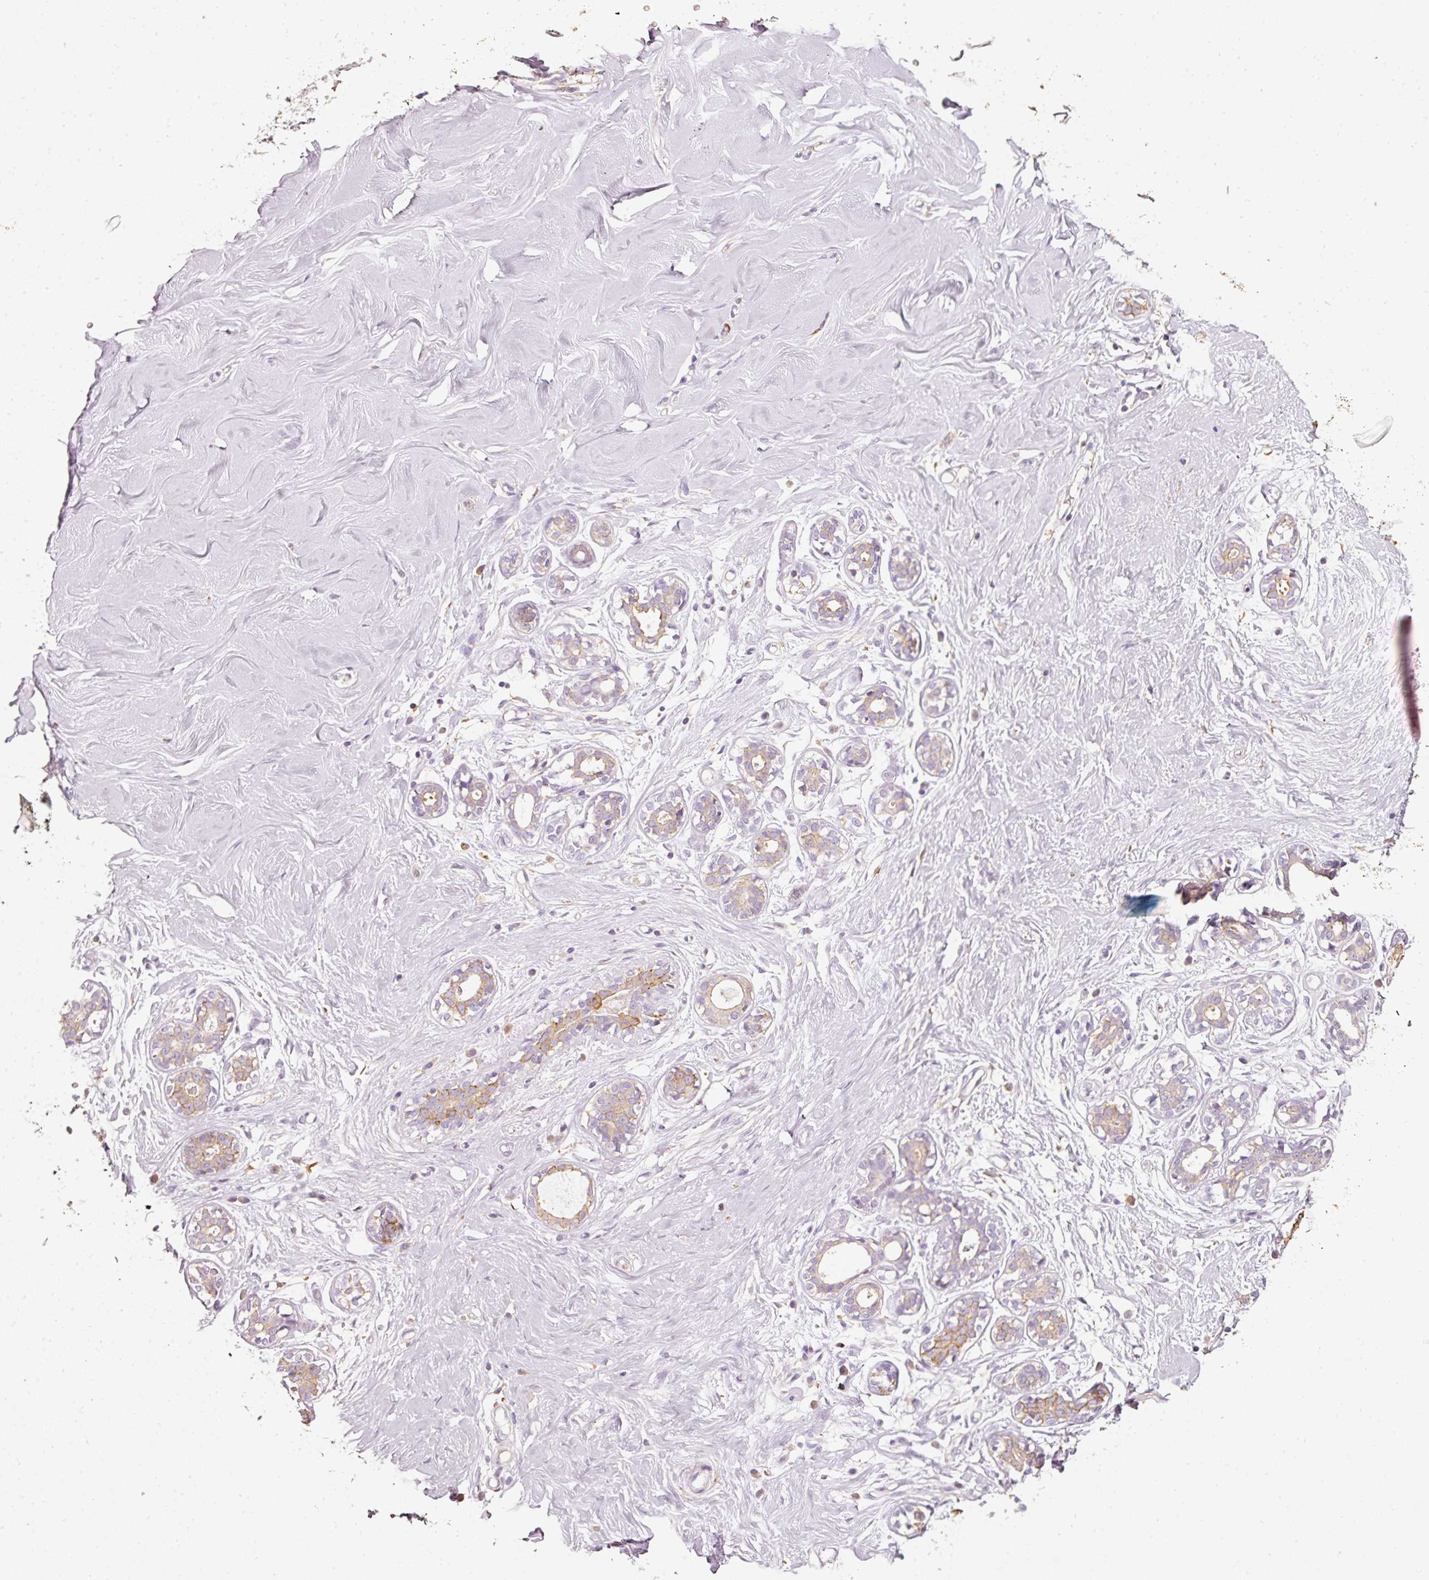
{"staining": {"intensity": "negative", "quantity": "none", "location": "none"}, "tissue": "breast", "cell_type": "Adipocytes", "image_type": "normal", "snomed": [{"axis": "morphology", "description": "Normal tissue, NOS"}, {"axis": "topography", "description": "Breast"}], "caption": "The histopathology image shows no significant staining in adipocytes of breast. (Immunohistochemistry (ihc), brightfield microscopy, high magnification).", "gene": "IQGAP2", "patient": {"sex": "female", "age": 27}}